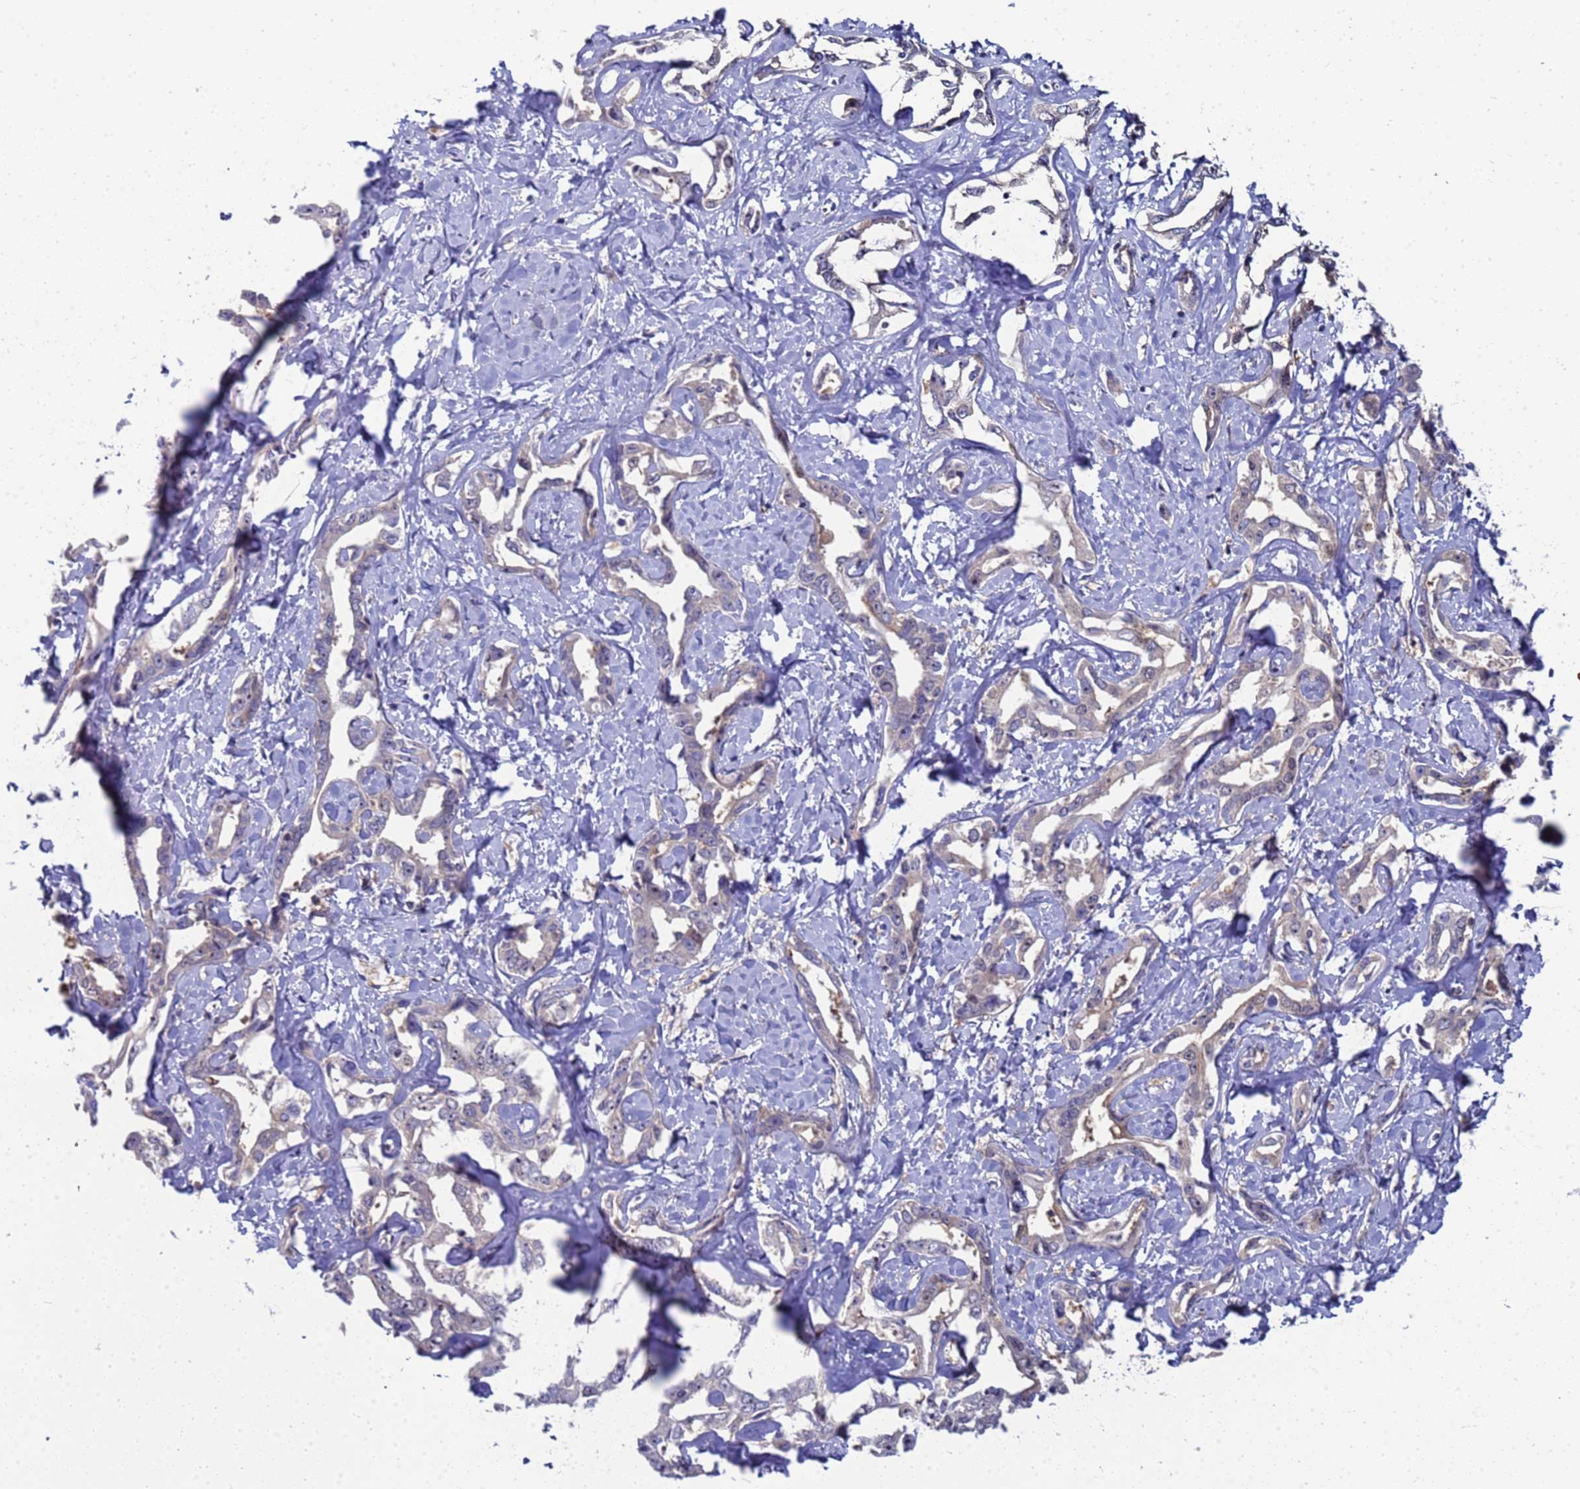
{"staining": {"intensity": "weak", "quantity": "<25%", "location": "cytoplasmic/membranous"}, "tissue": "liver cancer", "cell_type": "Tumor cells", "image_type": "cancer", "snomed": [{"axis": "morphology", "description": "Cholangiocarcinoma"}, {"axis": "topography", "description": "Liver"}], "caption": "IHC photomicrograph of human cholangiocarcinoma (liver) stained for a protein (brown), which exhibits no staining in tumor cells.", "gene": "ENOSF1", "patient": {"sex": "male", "age": 59}}